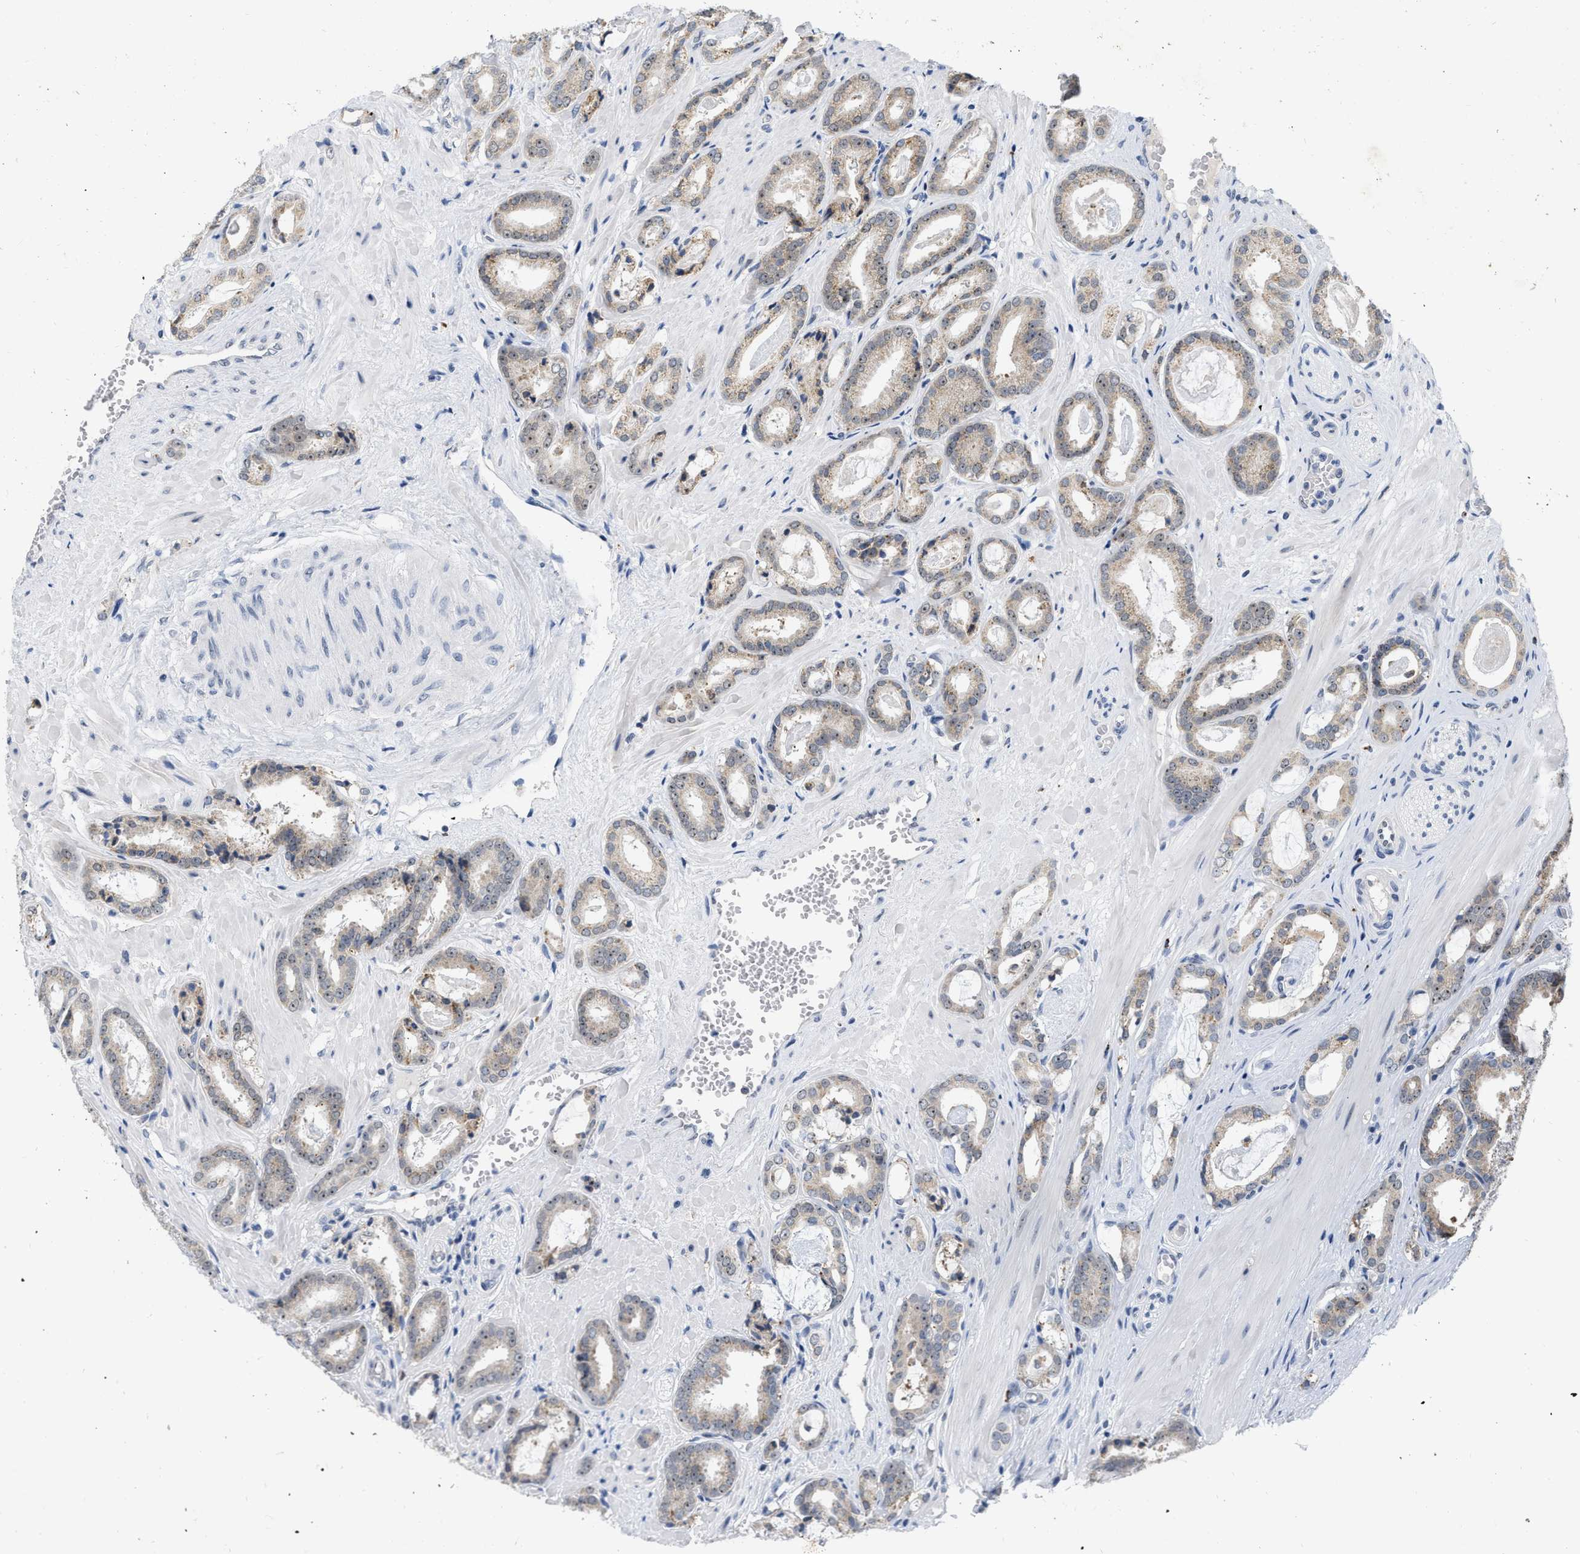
{"staining": {"intensity": "moderate", "quantity": ">75%", "location": "cytoplasmic/membranous,nuclear"}, "tissue": "prostate cancer", "cell_type": "Tumor cells", "image_type": "cancer", "snomed": [{"axis": "morphology", "description": "Adenocarcinoma, Low grade"}, {"axis": "topography", "description": "Prostate"}], "caption": "Prostate cancer stained with DAB (3,3'-diaminobenzidine) IHC shows medium levels of moderate cytoplasmic/membranous and nuclear positivity in approximately >75% of tumor cells.", "gene": "ELAC2", "patient": {"sex": "male", "age": 53}}